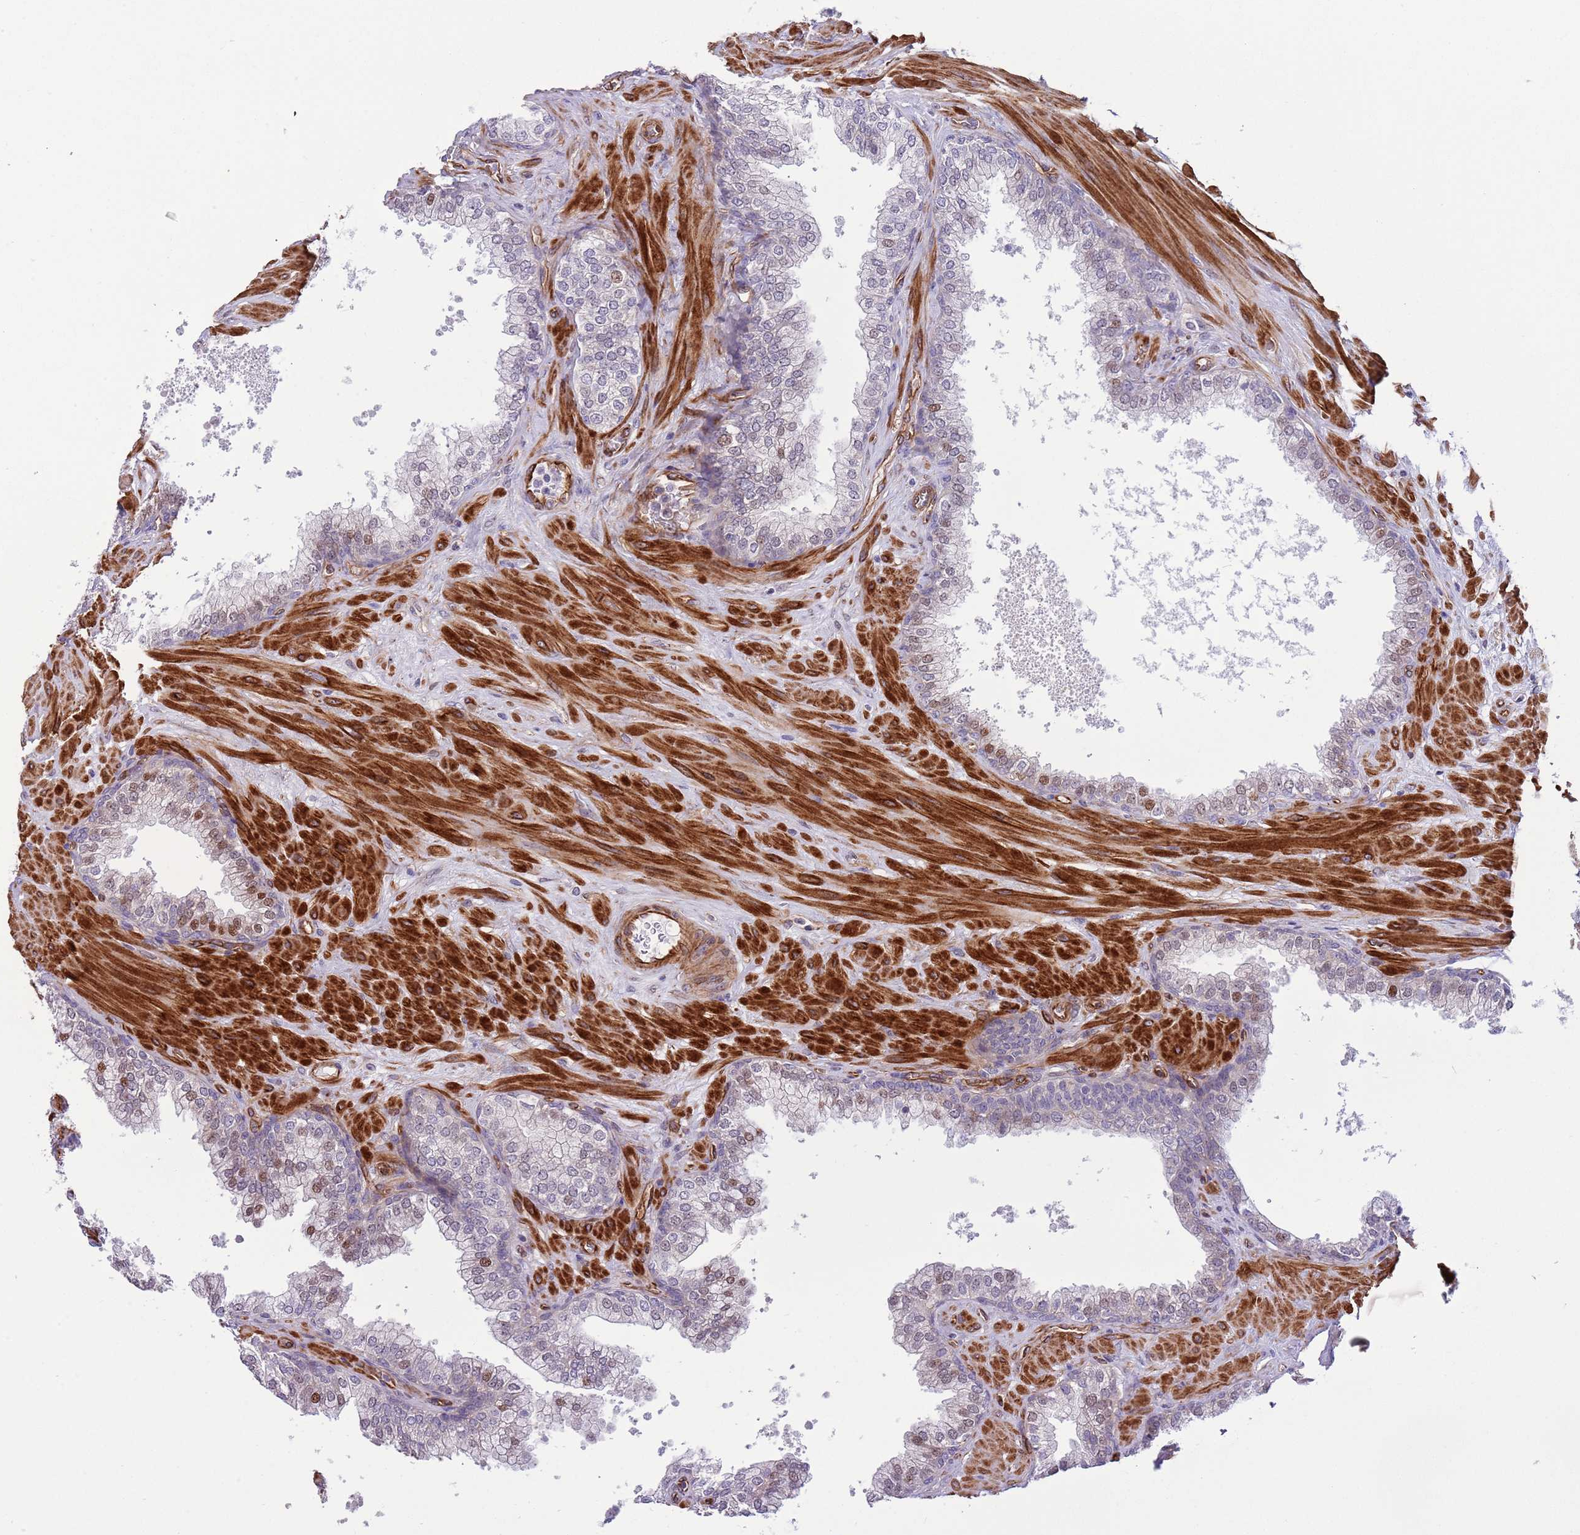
{"staining": {"intensity": "moderate", "quantity": "<25%", "location": "nuclear"}, "tissue": "prostate", "cell_type": "Glandular cells", "image_type": "normal", "snomed": [{"axis": "morphology", "description": "Normal tissue, NOS"}, {"axis": "topography", "description": "Prostate"}], "caption": "Immunohistochemical staining of normal human prostate reveals moderate nuclear protein expression in about <25% of glandular cells.", "gene": "GAS2L3", "patient": {"sex": "male", "age": 60}}